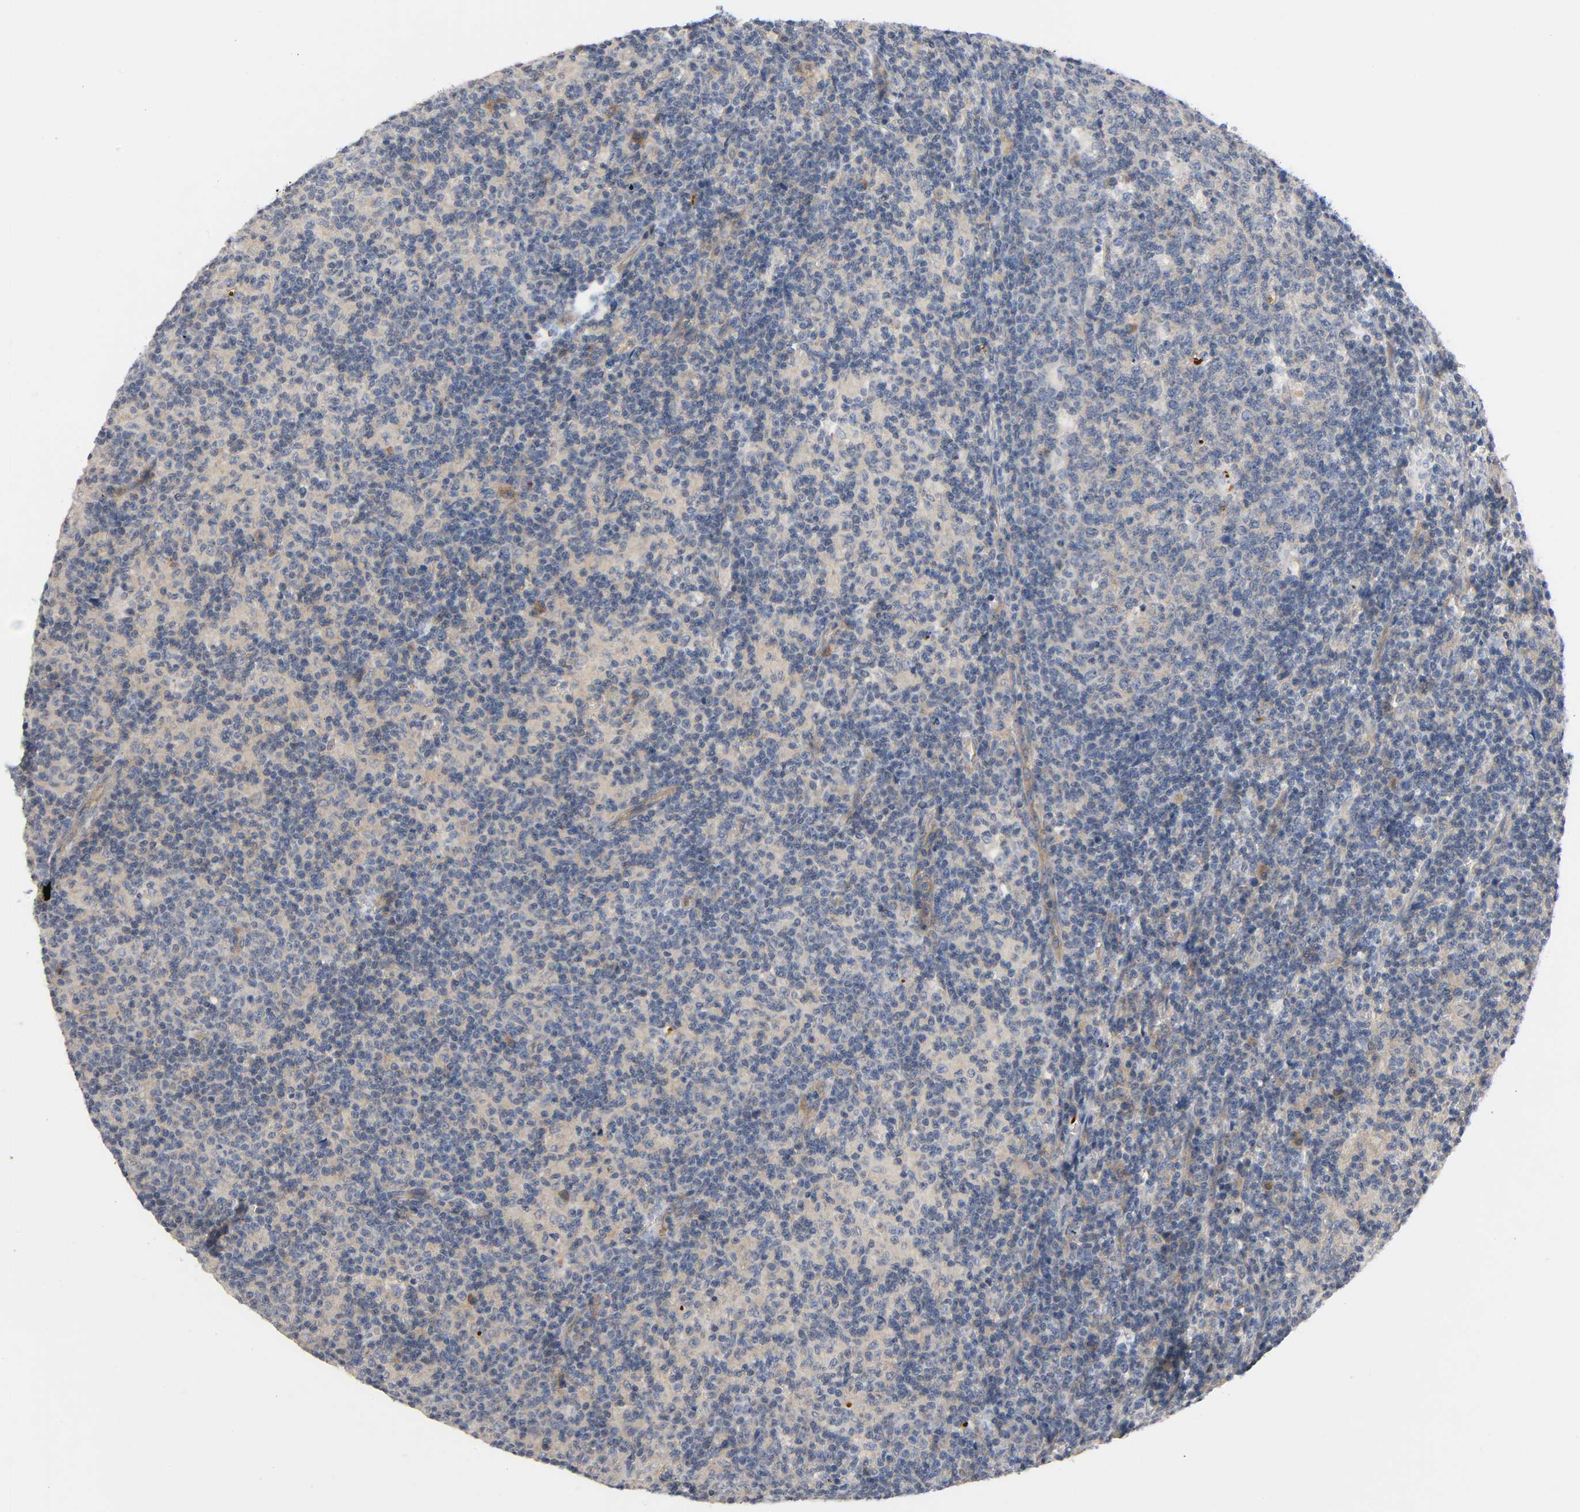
{"staining": {"intensity": "weak", "quantity": ">75%", "location": "cytoplasmic/membranous"}, "tissue": "lymph node", "cell_type": "Germinal center cells", "image_type": "normal", "snomed": [{"axis": "morphology", "description": "Normal tissue, NOS"}, {"axis": "morphology", "description": "Inflammation, NOS"}, {"axis": "topography", "description": "Lymph node"}], "caption": "The image exhibits staining of unremarkable lymph node, revealing weak cytoplasmic/membranous protein positivity (brown color) within germinal center cells.", "gene": "HDAC6", "patient": {"sex": "male", "age": 55}}